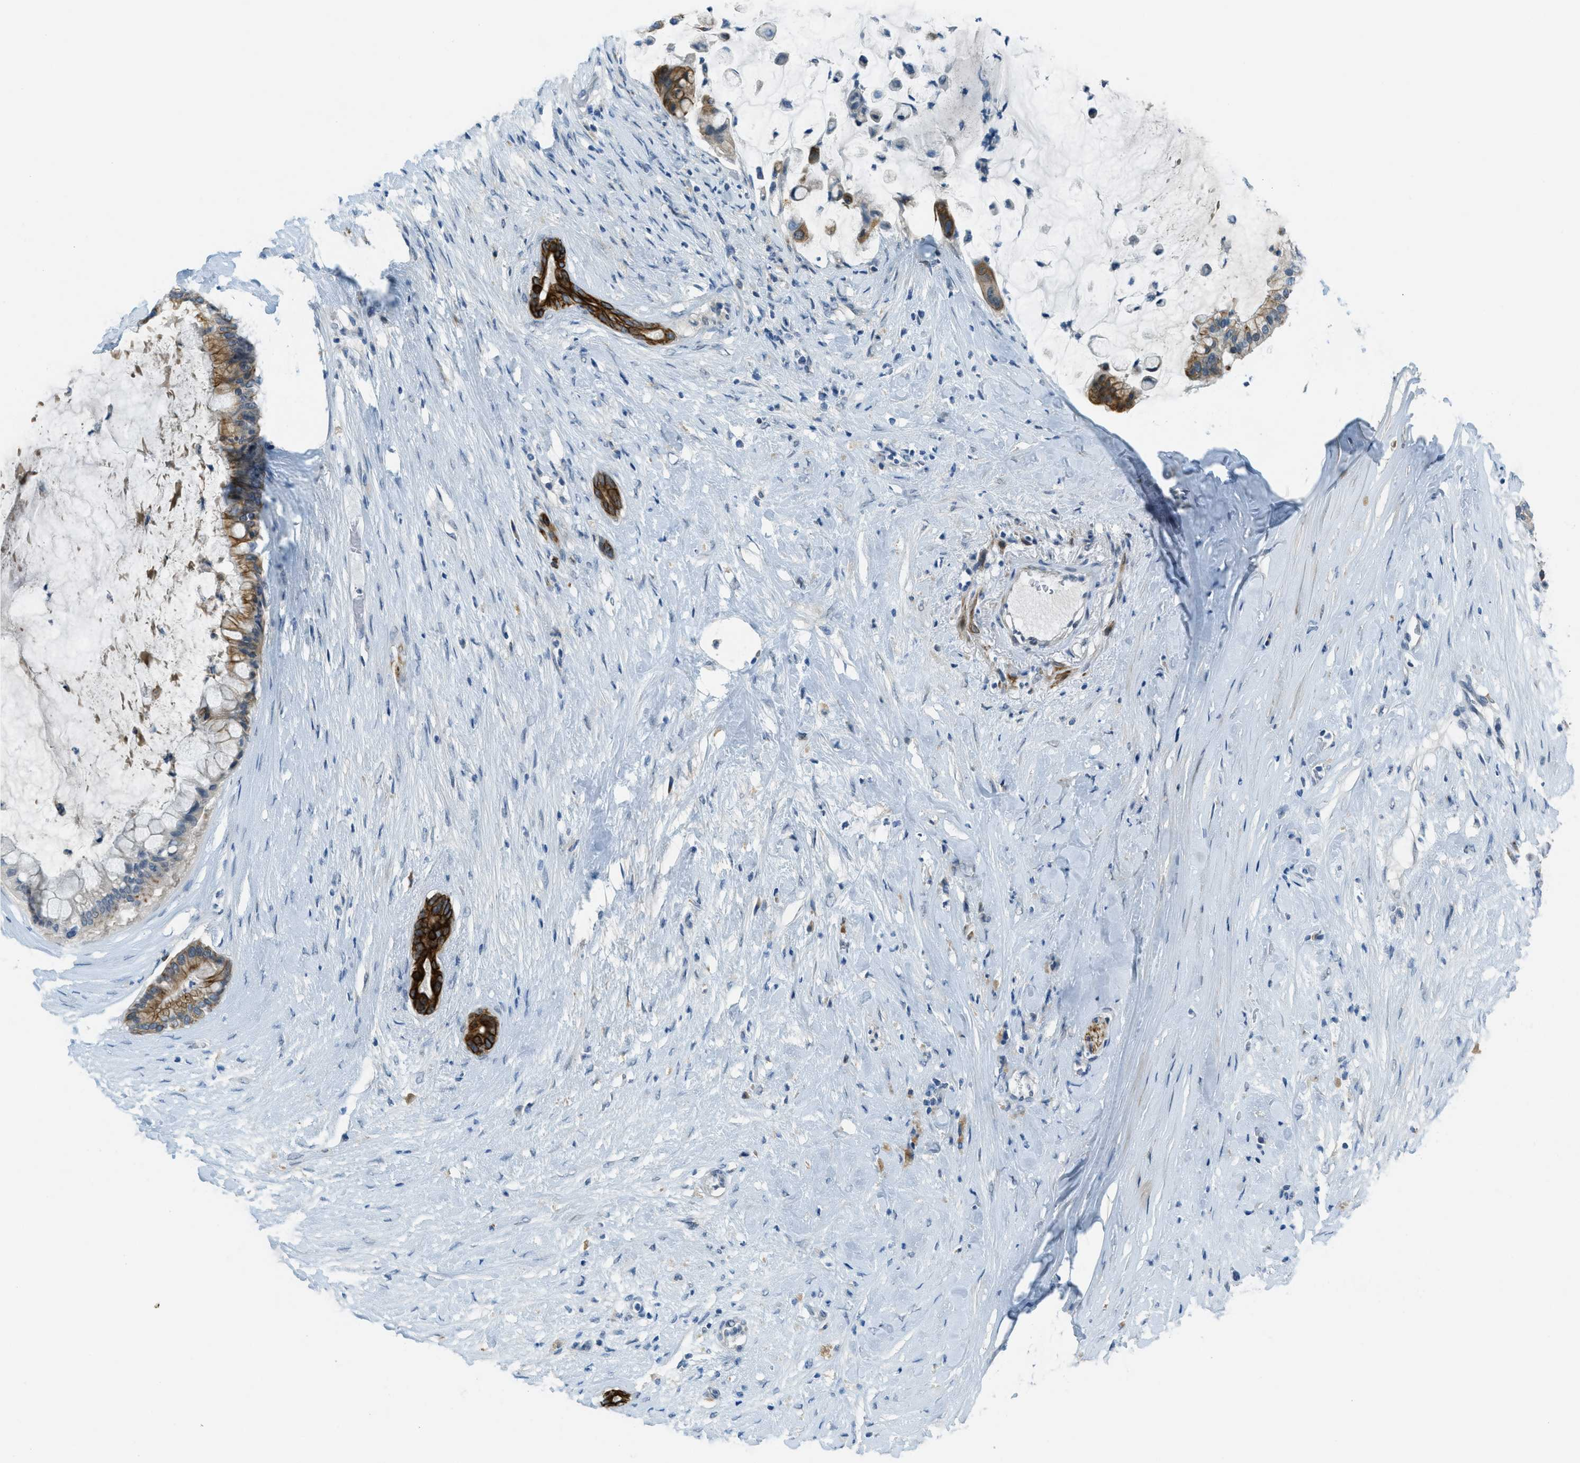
{"staining": {"intensity": "moderate", "quantity": "<25%", "location": "cytoplasmic/membranous"}, "tissue": "pancreatic cancer", "cell_type": "Tumor cells", "image_type": "cancer", "snomed": [{"axis": "morphology", "description": "Adenocarcinoma, NOS"}, {"axis": "topography", "description": "Pancreas"}], "caption": "Protein staining of pancreatic cancer tissue displays moderate cytoplasmic/membranous staining in about <25% of tumor cells.", "gene": "KLHL8", "patient": {"sex": "male", "age": 41}}